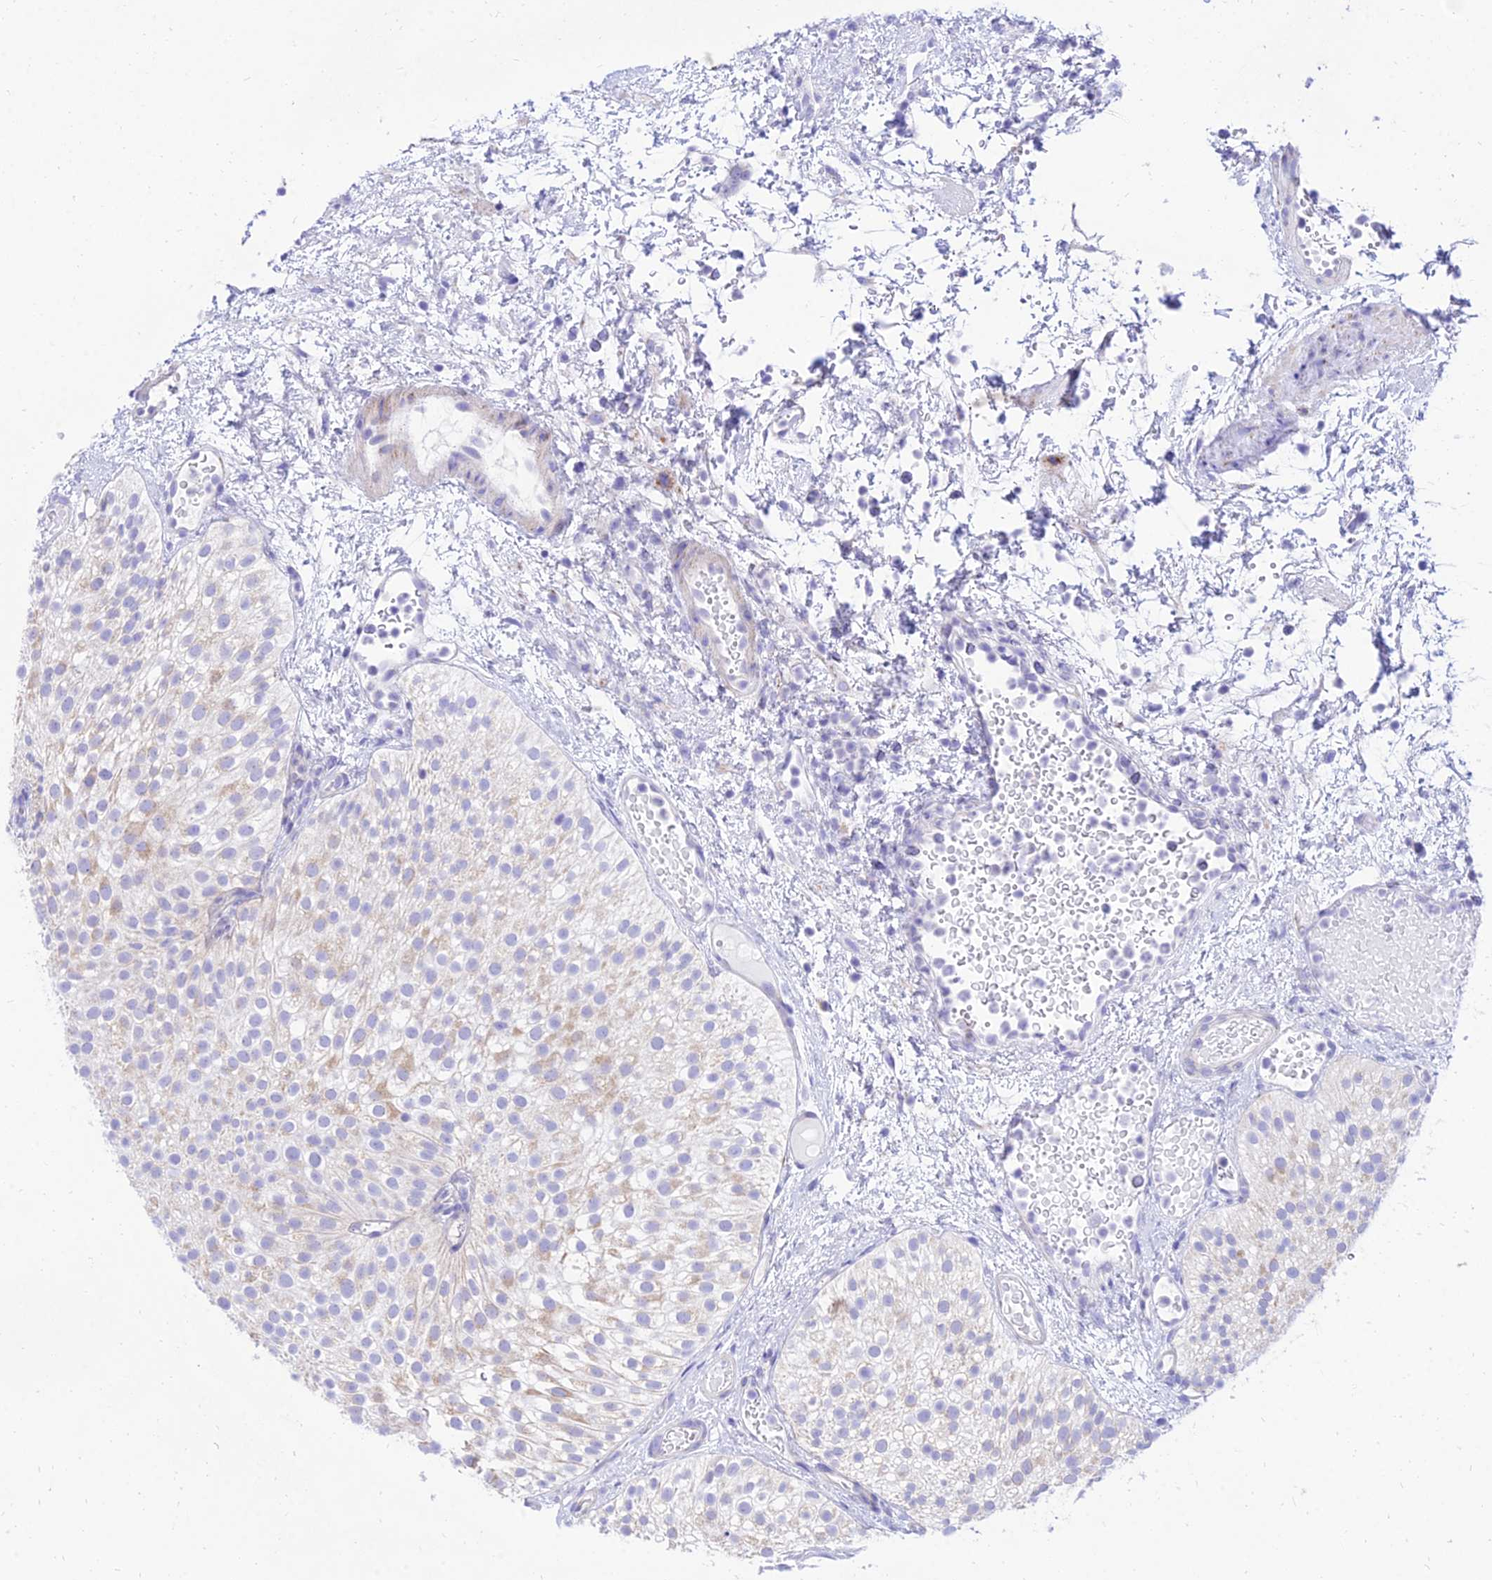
{"staining": {"intensity": "weak", "quantity": "<25%", "location": "cytoplasmic/membranous"}, "tissue": "urothelial cancer", "cell_type": "Tumor cells", "image_type": "cancer", "snomed": [{"axis": "morphology", "description": "Urothelial carcinoma, Low grade"}, {"axis": "topography", "description": "Urinary bladder"}], "caption": "Urothelial cancer stained for a protein using immunohistochemistry demonstrates no expression tumor cells.", "gene": "PKN3", "patient": {"sex": "male", "age": 78}}